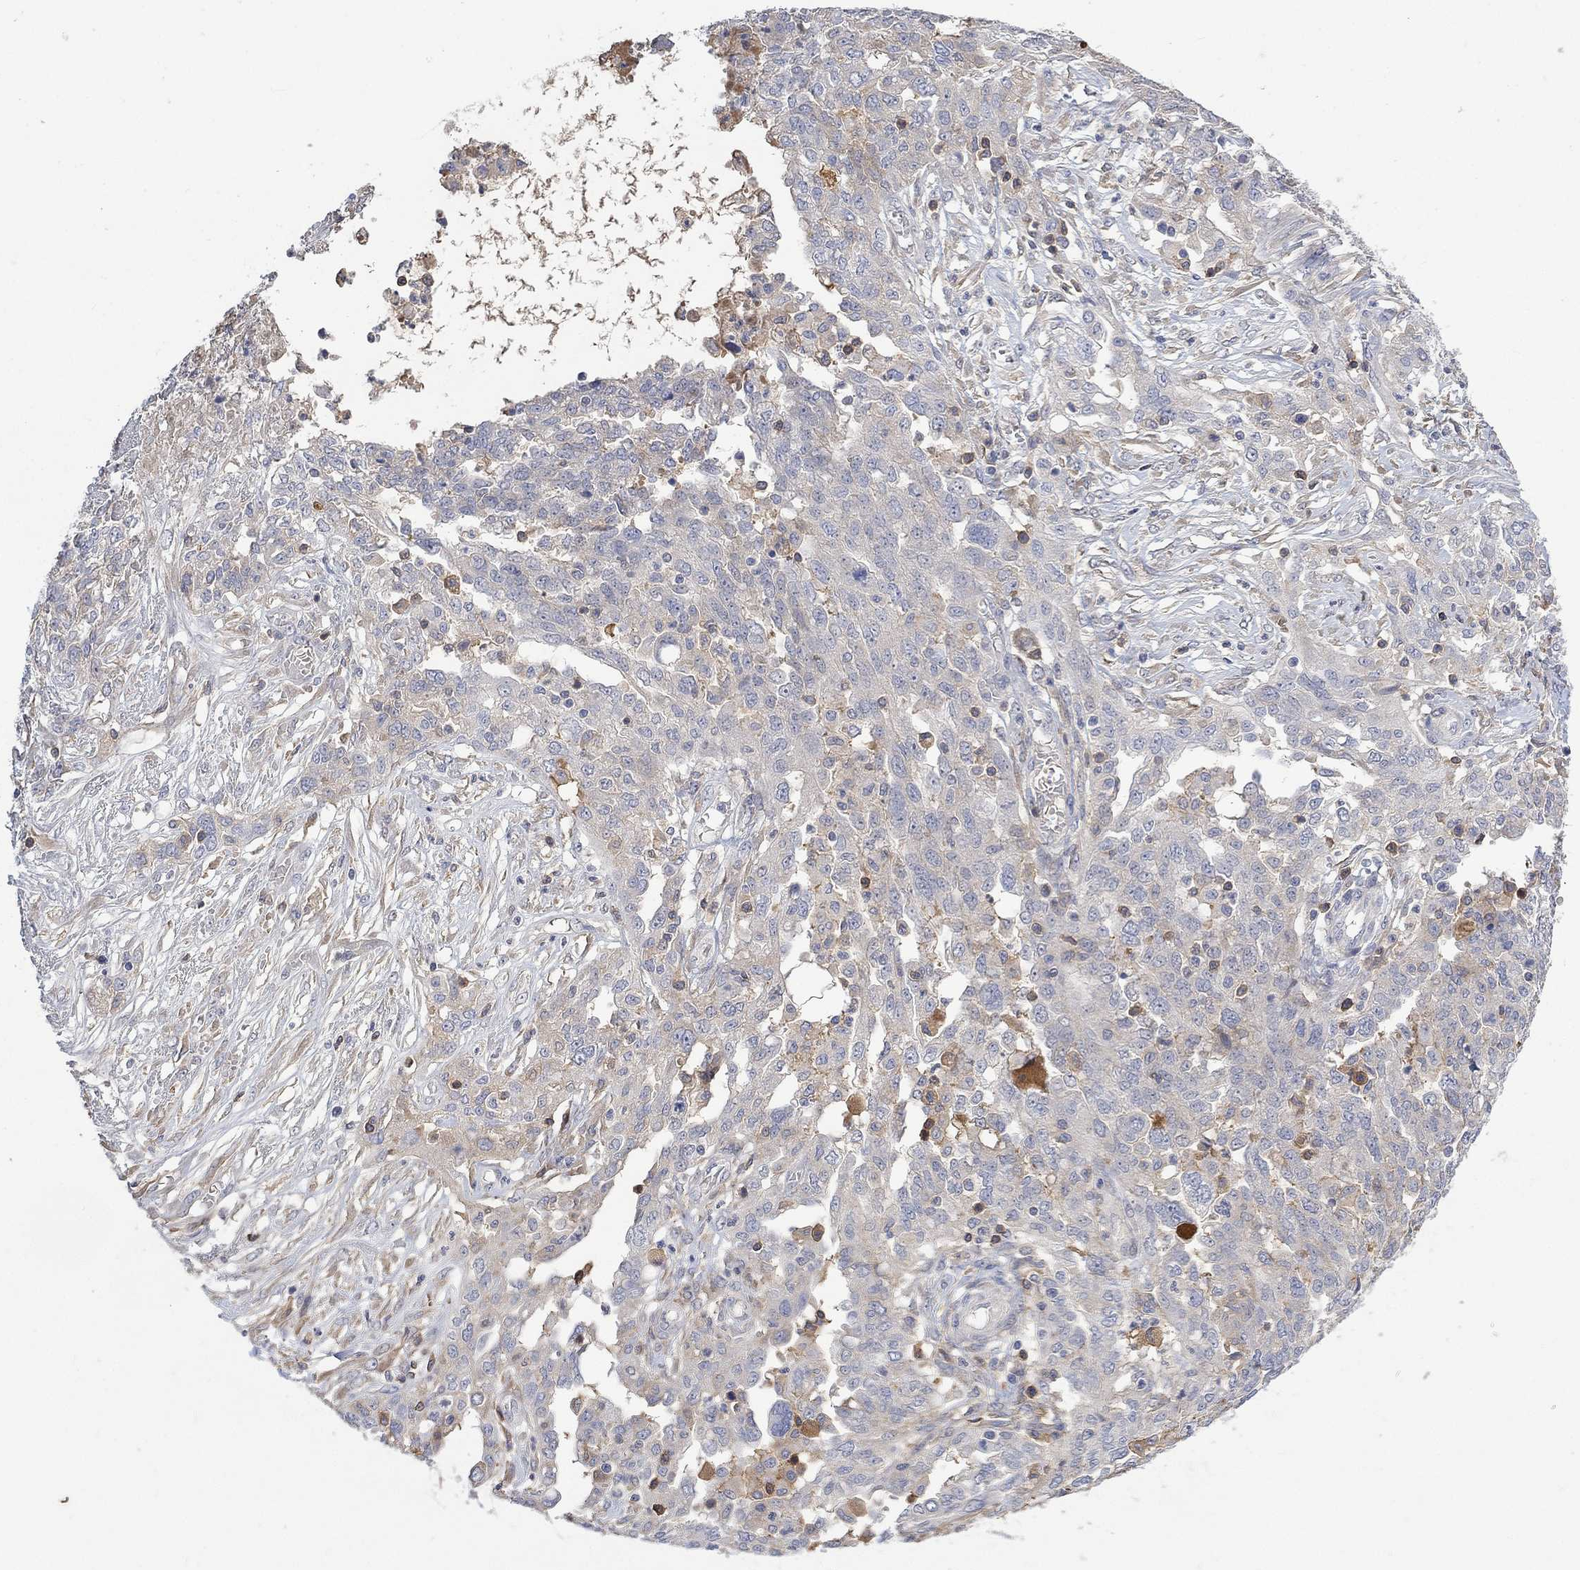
{"staining": {"intensity": "negative", "quantity": "none", "location": "none"}, "tissue": "ovarian cancer", "cell_type": "Tumor cells", "image_type": "cancer", "snomed": [{"axis": "morphology", "description": "Cystadenocarcinoma, serous, NOS"}, {"axis": "topography", "description": "Ovary"}], "caption": "Photomicrograph shows no protein expression in tumor cells of serous cystadenocarcinoma (ovarian) tissue.", "gene": "MSTN", "patient": {"sex": "female", "age": 67}}